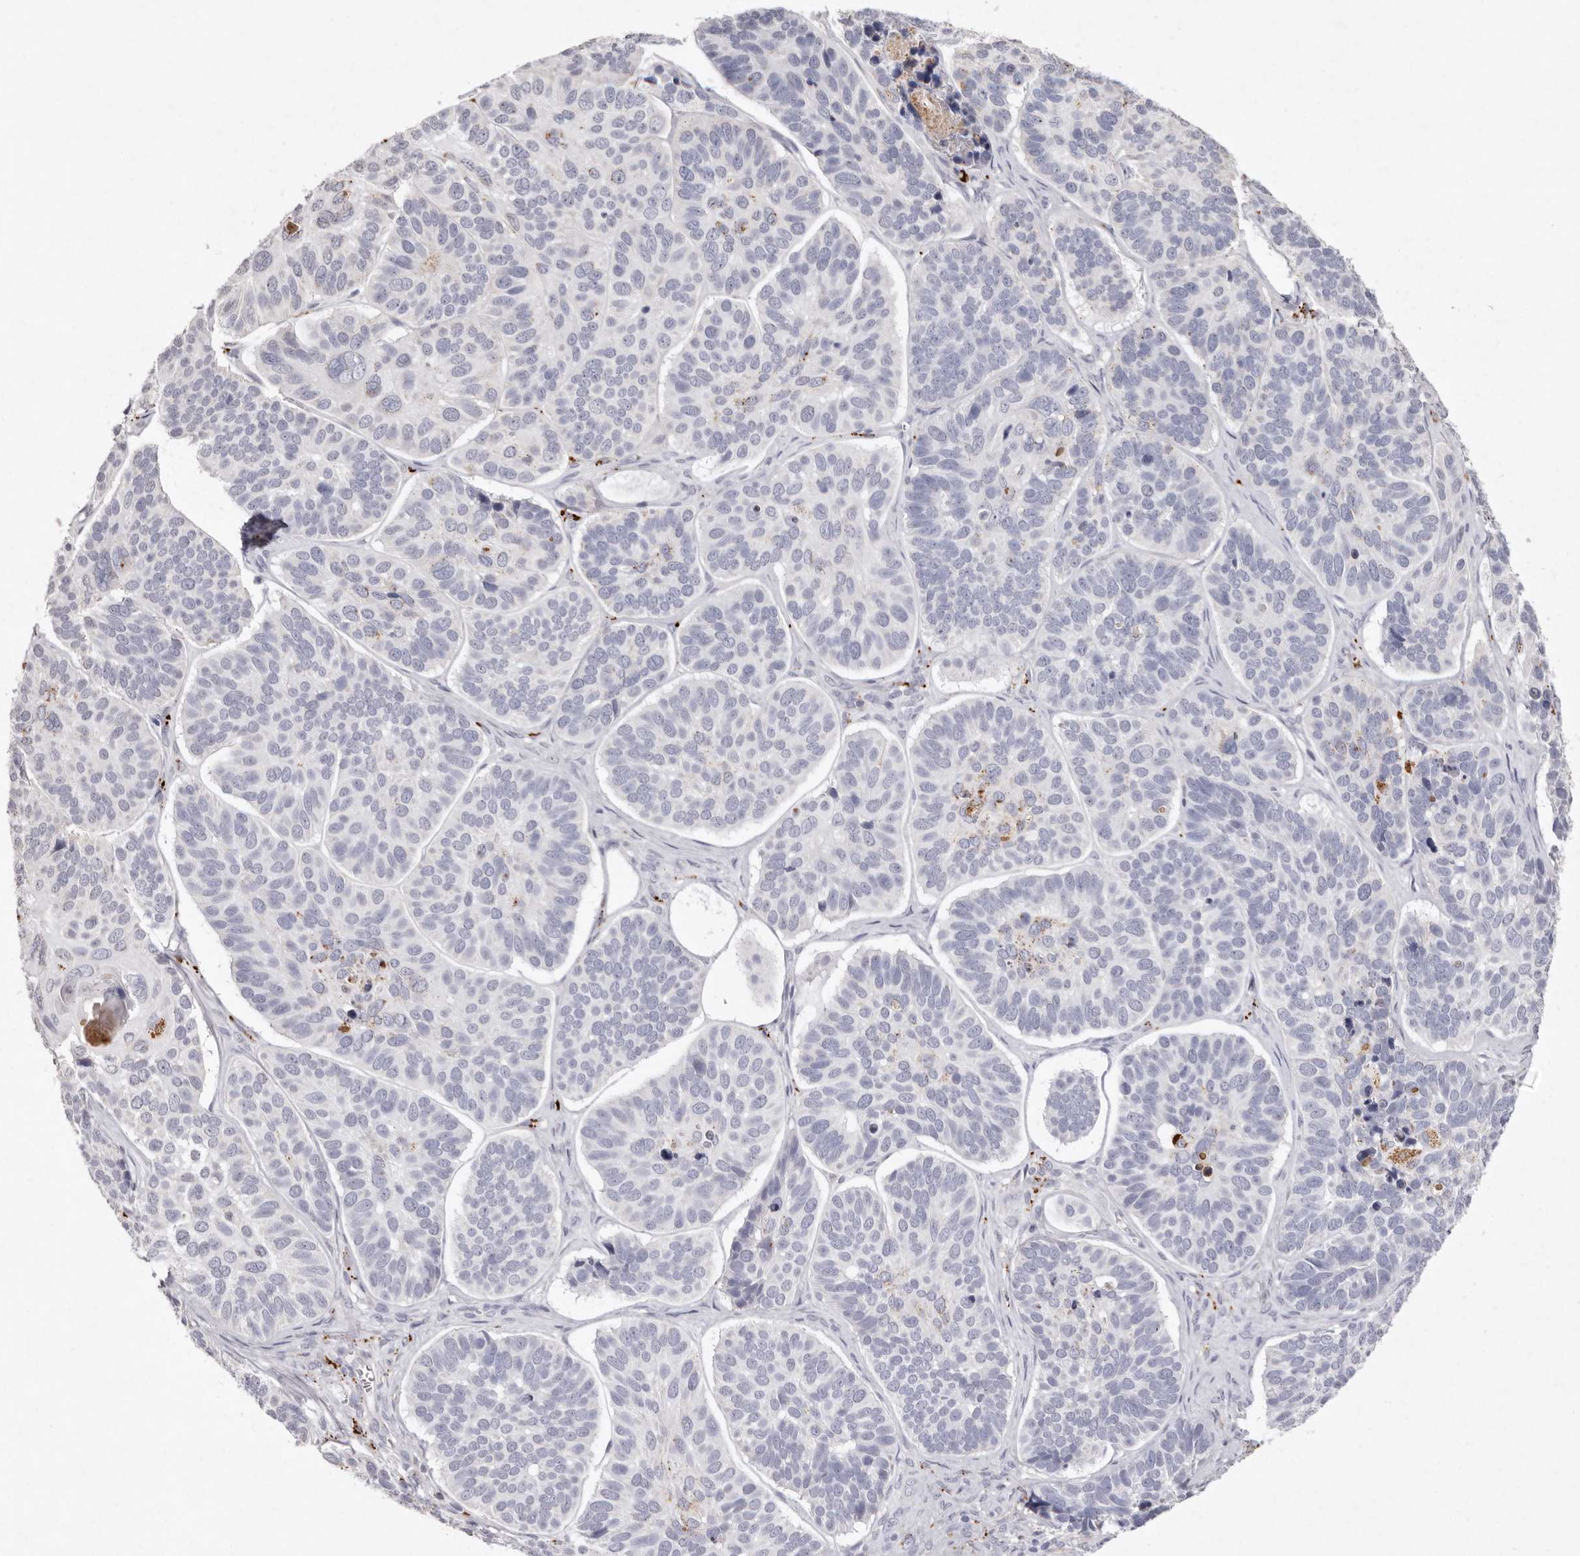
{"staining": {"intensity": "negative", "quantity": "none", "location": "none"}, "tissue": "skin cancer", "cell_type": "Tumor cells", "image_type": "cancer", "snomed": [{"axis": "morphology", "description": "Basal cell carcinoma"}, {"axis": "topography", "description": "Skin"}], "caption": "Tumor cells show no significant protein positivity in skin cancer.", "gene": "FAM185A", "patient": {"sex": "male", "age": 62}}